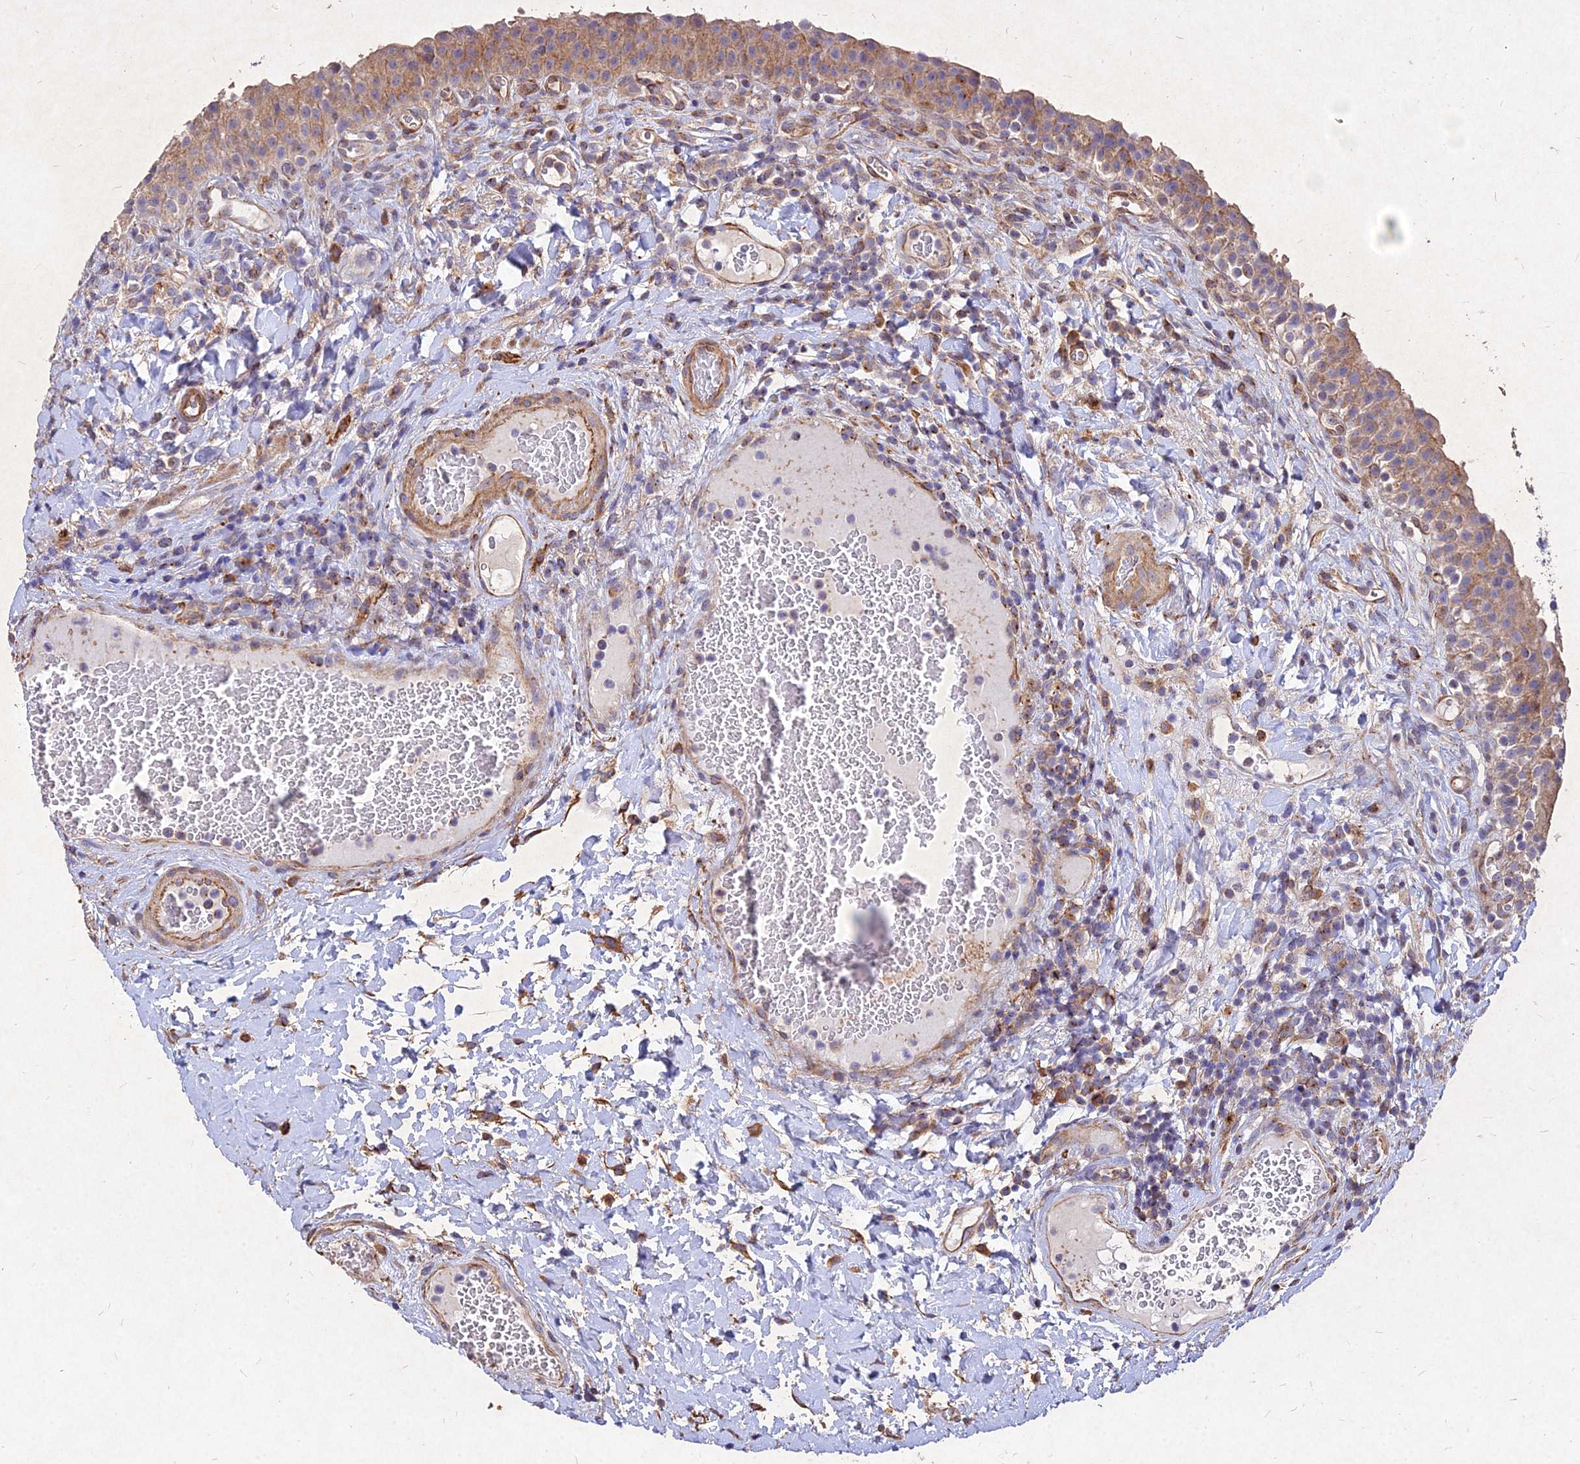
{"staining": {"intensity": "strong", "quantity": "25%-75%", "location": "cytoplasmic/membranous"}, "tissue": "urinary bladder", "cell_type": "Urothelial cells", "image_type": "normal", "snomed": [{"axis": "morphology", "description": "Normal tissue, NOS"}, {"axis": "morphology", "description": "Inflammation, NOS"}, {"axis": "topography", "description": "Urinary bladder"}], "caption": "Unremarkable urinary bladder displays strong cytoplasmic/membranous positivity in approximately 25%-75% of urothelial cells.", "gene": "SKA1", "patient": {"sex": "male", "age": 64}}